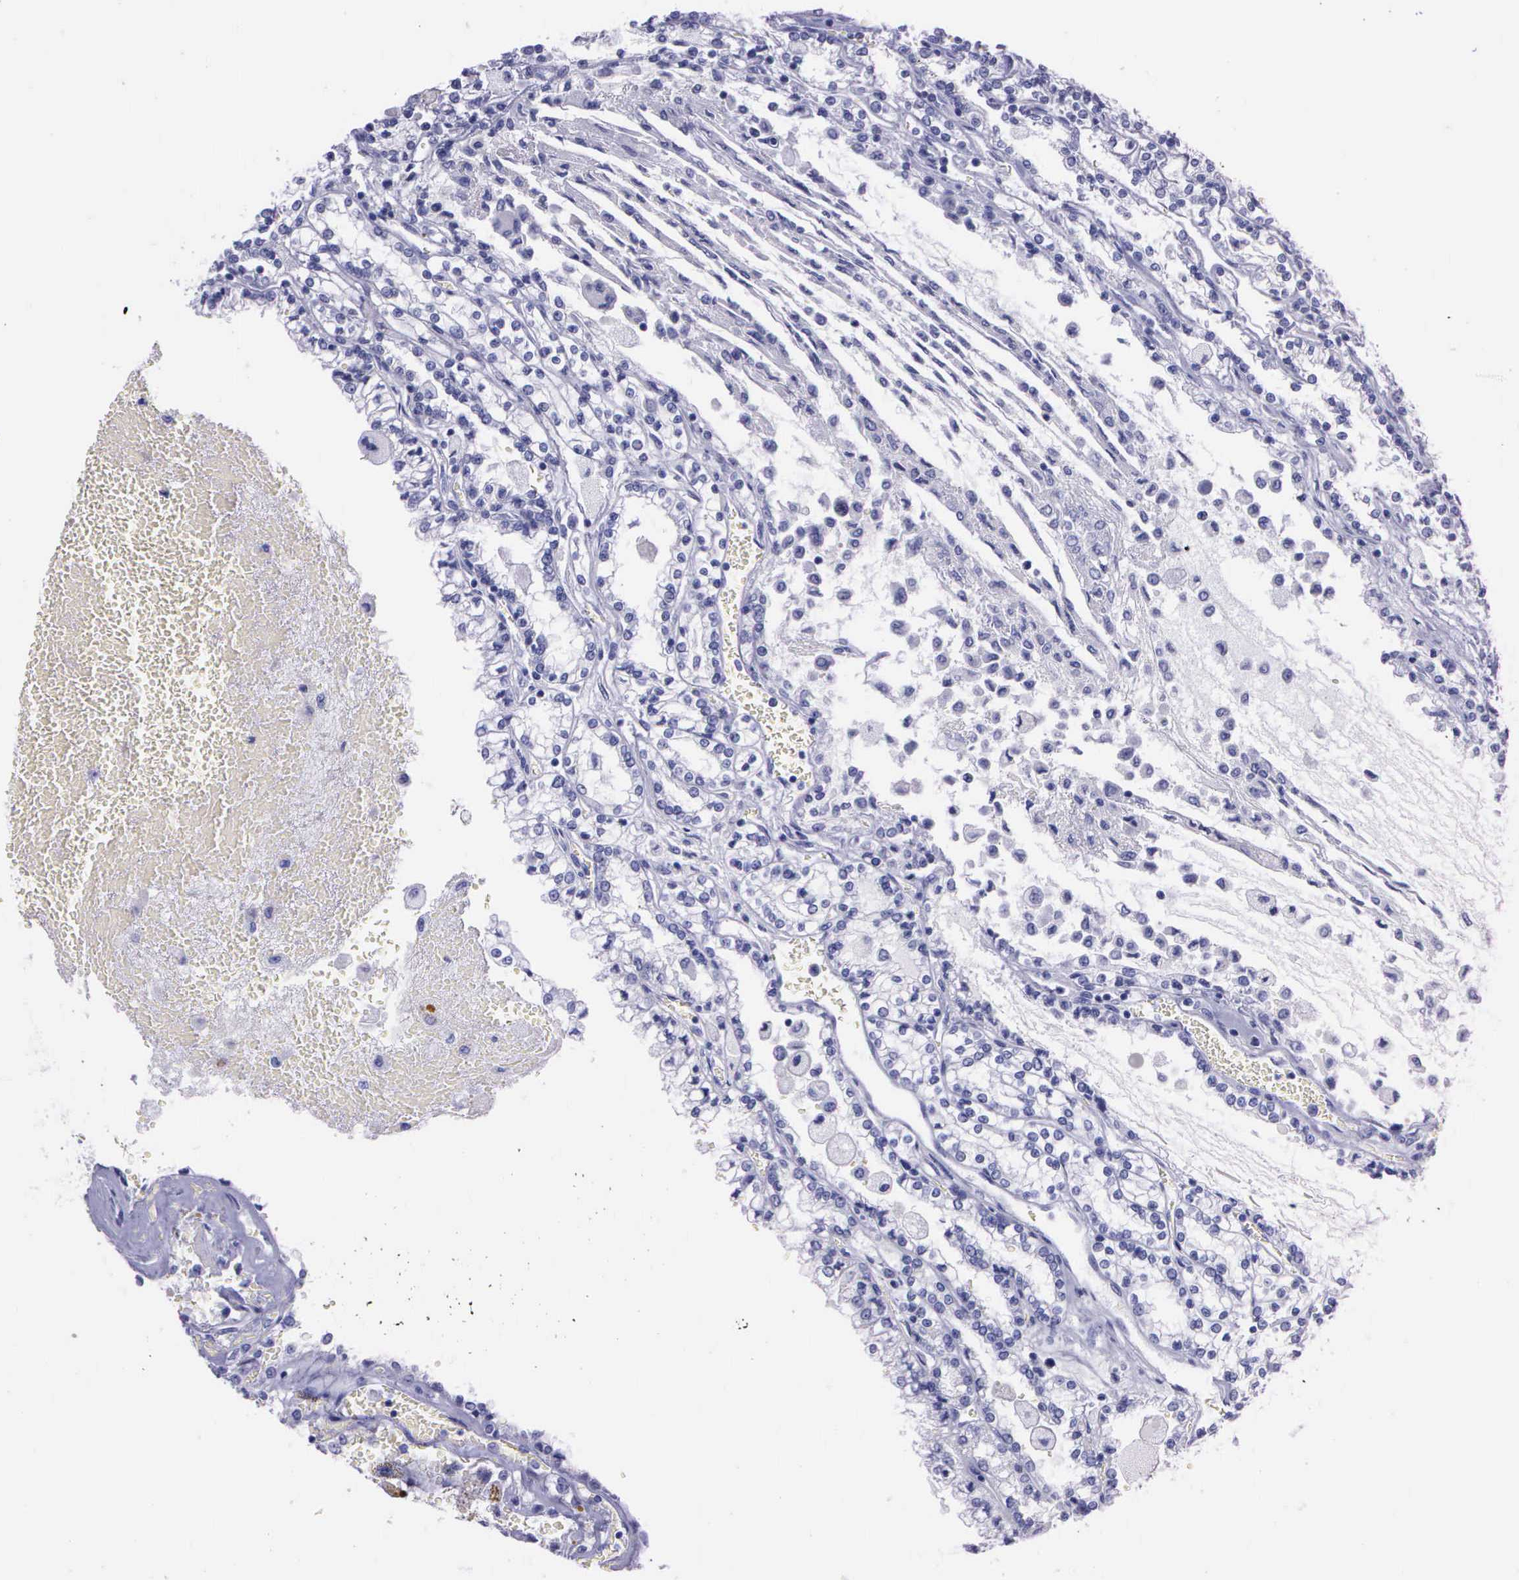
{"staining": {"intensity": "negative", "quantity": "none", "location": "none"}, "tissue": "renal cancer", "cell_type": "Tumor cells", "image_type": "cancer", "snomed": [{"axis": "morphology", "description": "Adenocarcinoma, NOS"}, {"axis": "topography", "description": "Kidney"}], "caption": "Immunohistochemical staining of human adenocarcinoma (renal) exhibits no significant staining in tumor cells.", "gene": "CCNB1", "patient": {"sex": "female", "age": 56}}